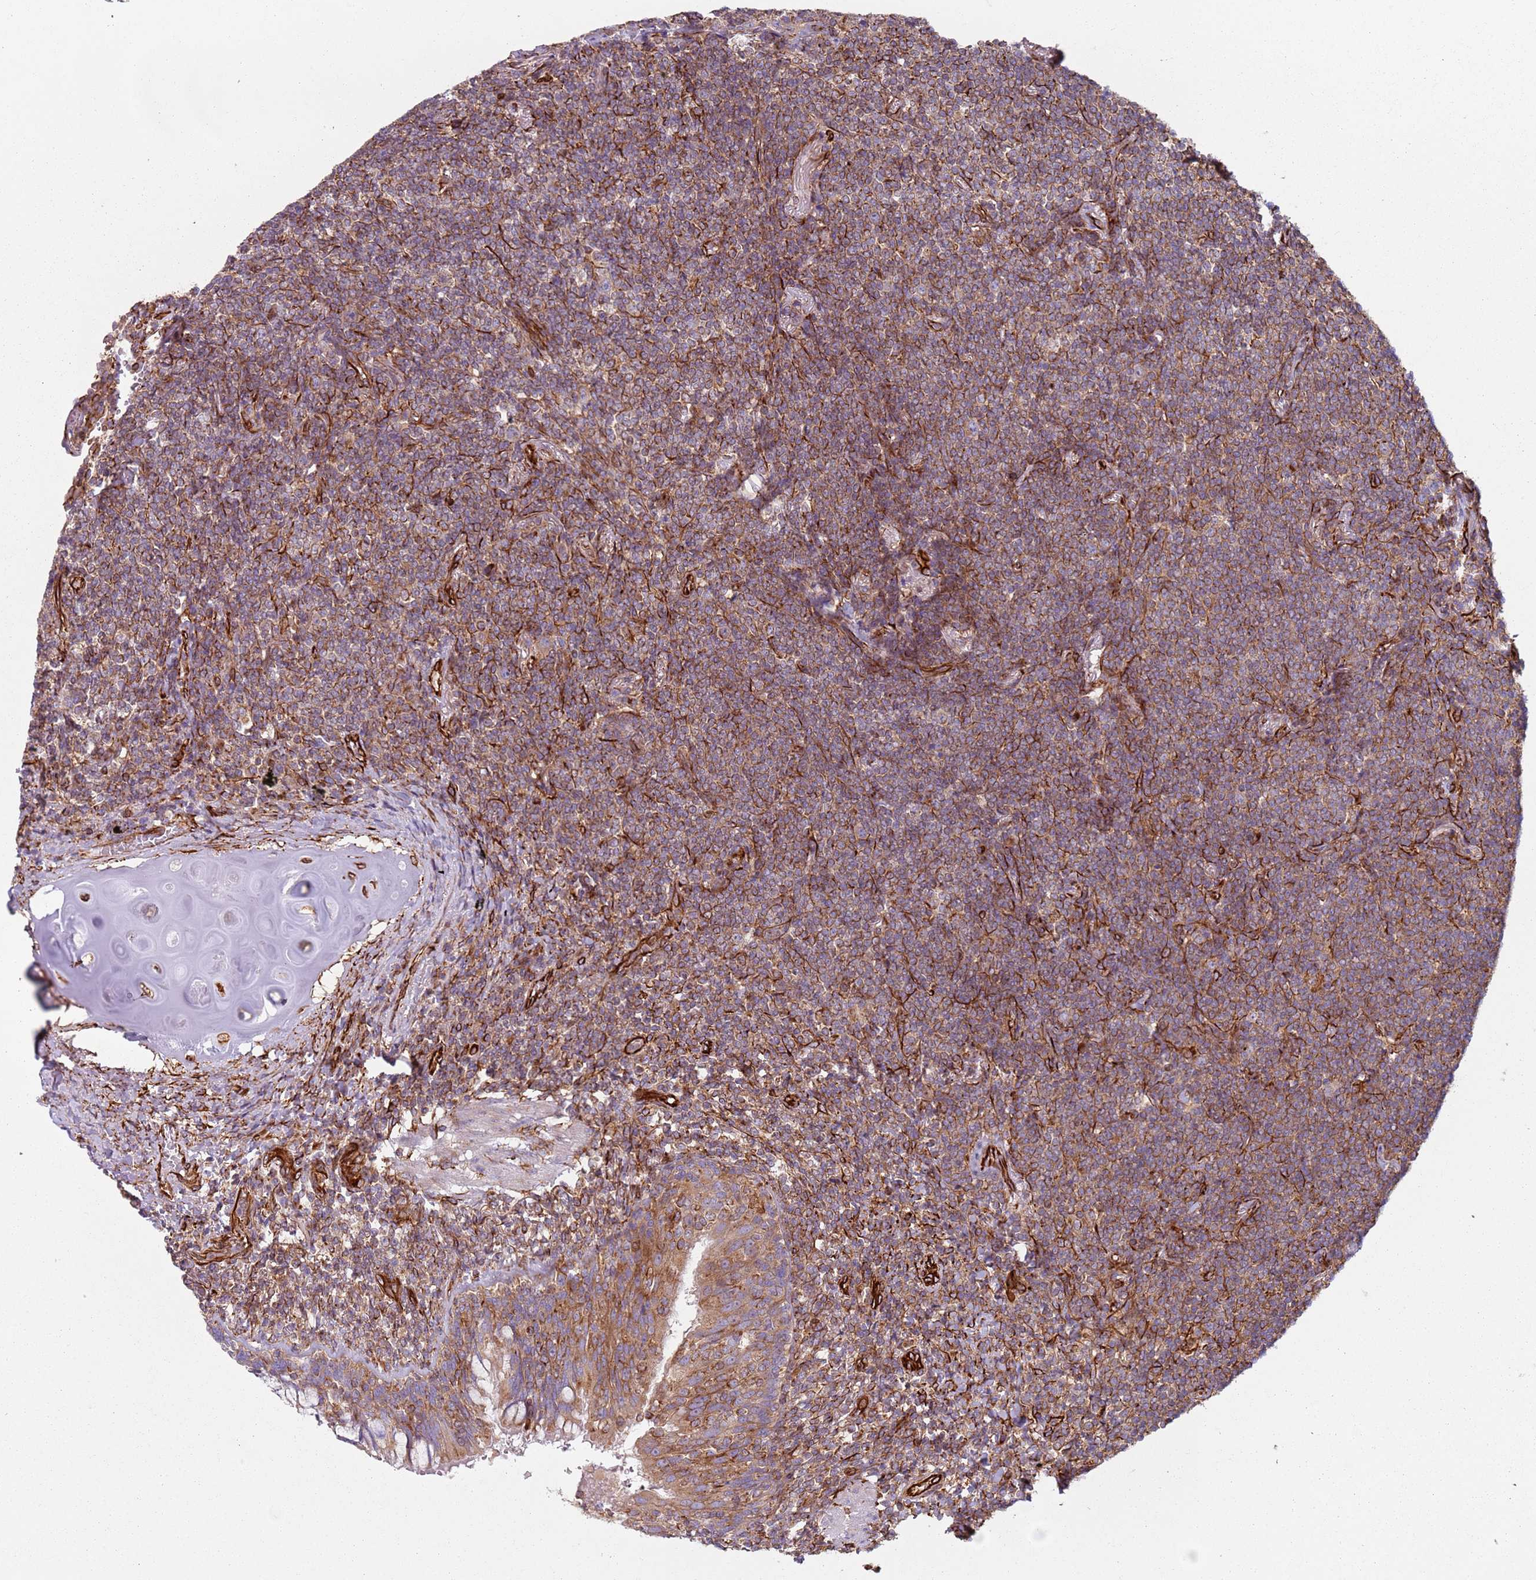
{"staining": {"intensity": "moderate", "quantity": ">75%", "location": "cytoplasmic/membranous"}, "tissue": "lymphoma", "cell_type": "Tumor cells", "image_type": "cancer", "snomed": [{"axis": "morphology", "description": "Malignant lymphoma, non-Hodgkin's type, Low grade"}, {"axis": "topography", "description": "Lung"}], "caption": "The photomicrograph exhibits staining of lymphoma, revealing moderate cytoplasmic/membranous protein staining (brown color) within tumor cells.", "gene": "SNAPIN", "patient": {"sex": "female", "age": 71}}